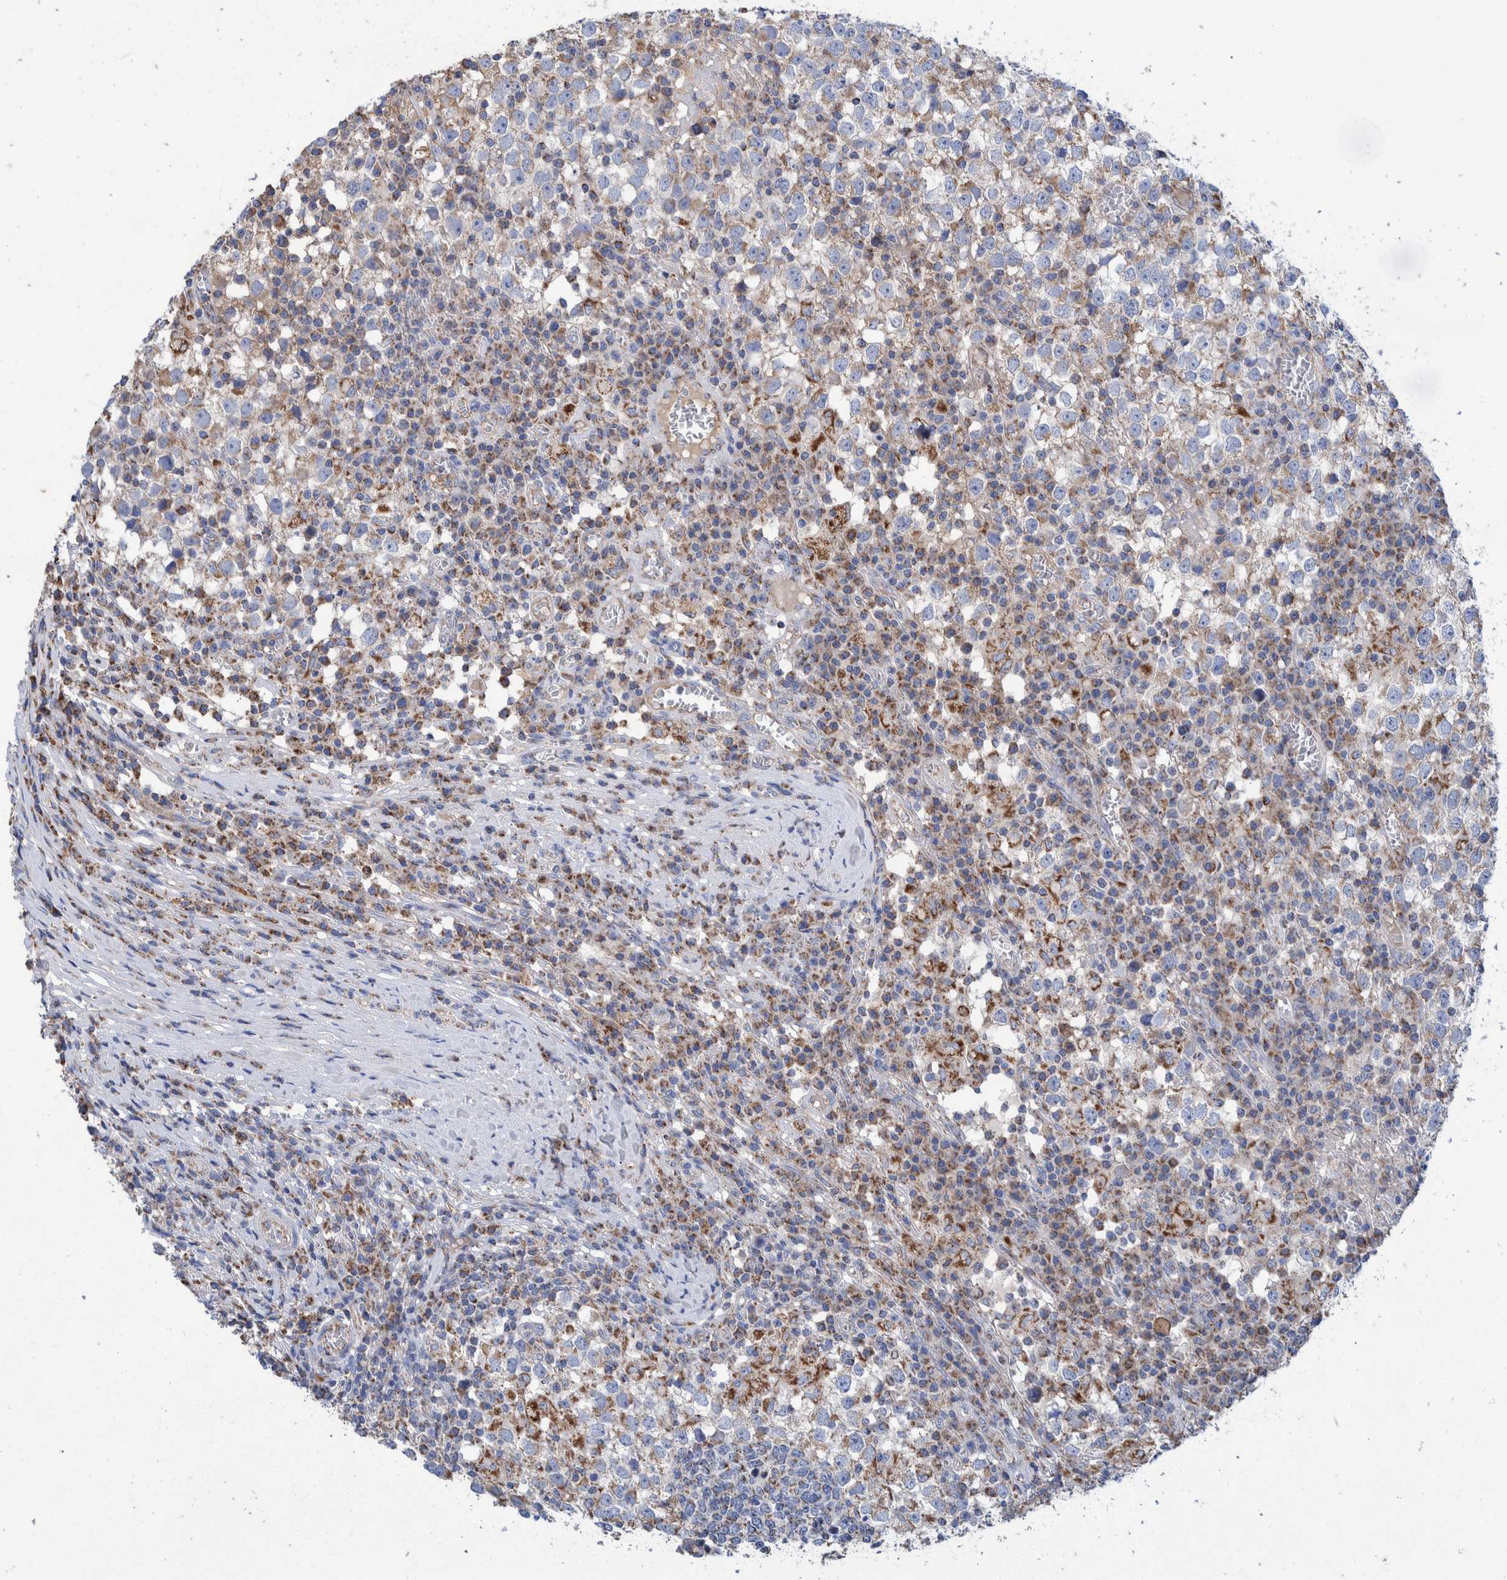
{"staining": {"intensity": "weak", "quantity": "25%-75%", "location": "cytoplasmic/membranous"}, "tissue": "testis cancer", "cell_type": "Tumor cells", "image_type": "cancer", "snomed": [{"axis": "morphology", "description": "Seminoma, NOS"}, {"axis": "topography", "description": "Testis"}], "caption": "A micrograph of testis seminoma stained for a protein demonstrates weak cytoplasmic/membranous brown staining in tumor cells.", "gene": "DECR1", "patient": {"sex": "male", "age": 65}}